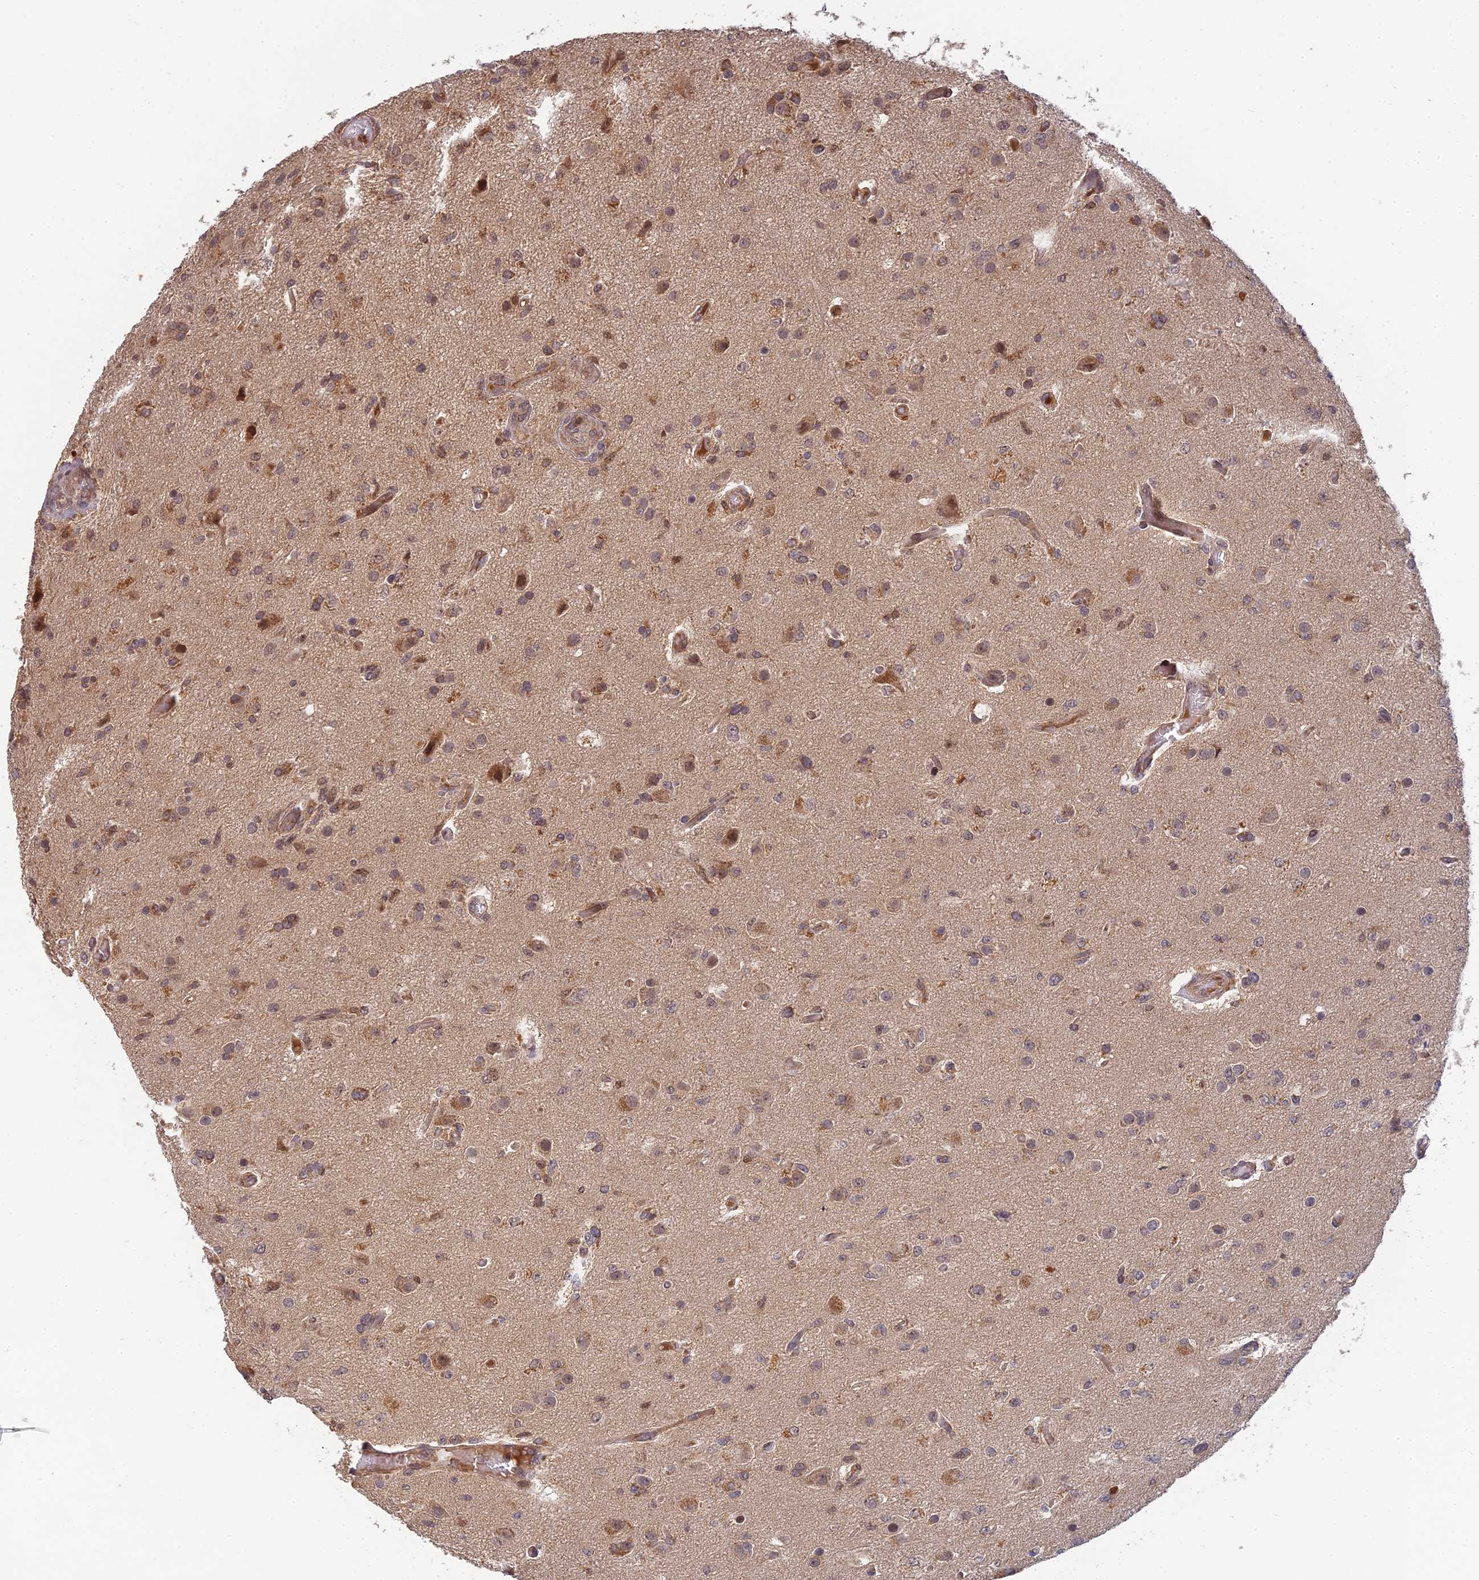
{"staining": {"intensity": "moderate", "quantity": ">75%", "location": "cytoplasmic/membranous"}, "tissue": "glioma", "cell_type": "Tumor cells", "image_type": "cancer", "snomed": [{"axis": "morphology", "description": "Glioma, malignant, High grade"}, {"axis": "topography", "description": "Brain"}], "caption": "An IHC micrograph of neoplastic tissue is shown. Protein staining in brown labels moderate cytoplasmic/membranous positivity in malignant high-grade glioma within tumor cells.", "gene": "RGL3", "patient": {"sex": "female", "age": 74}}